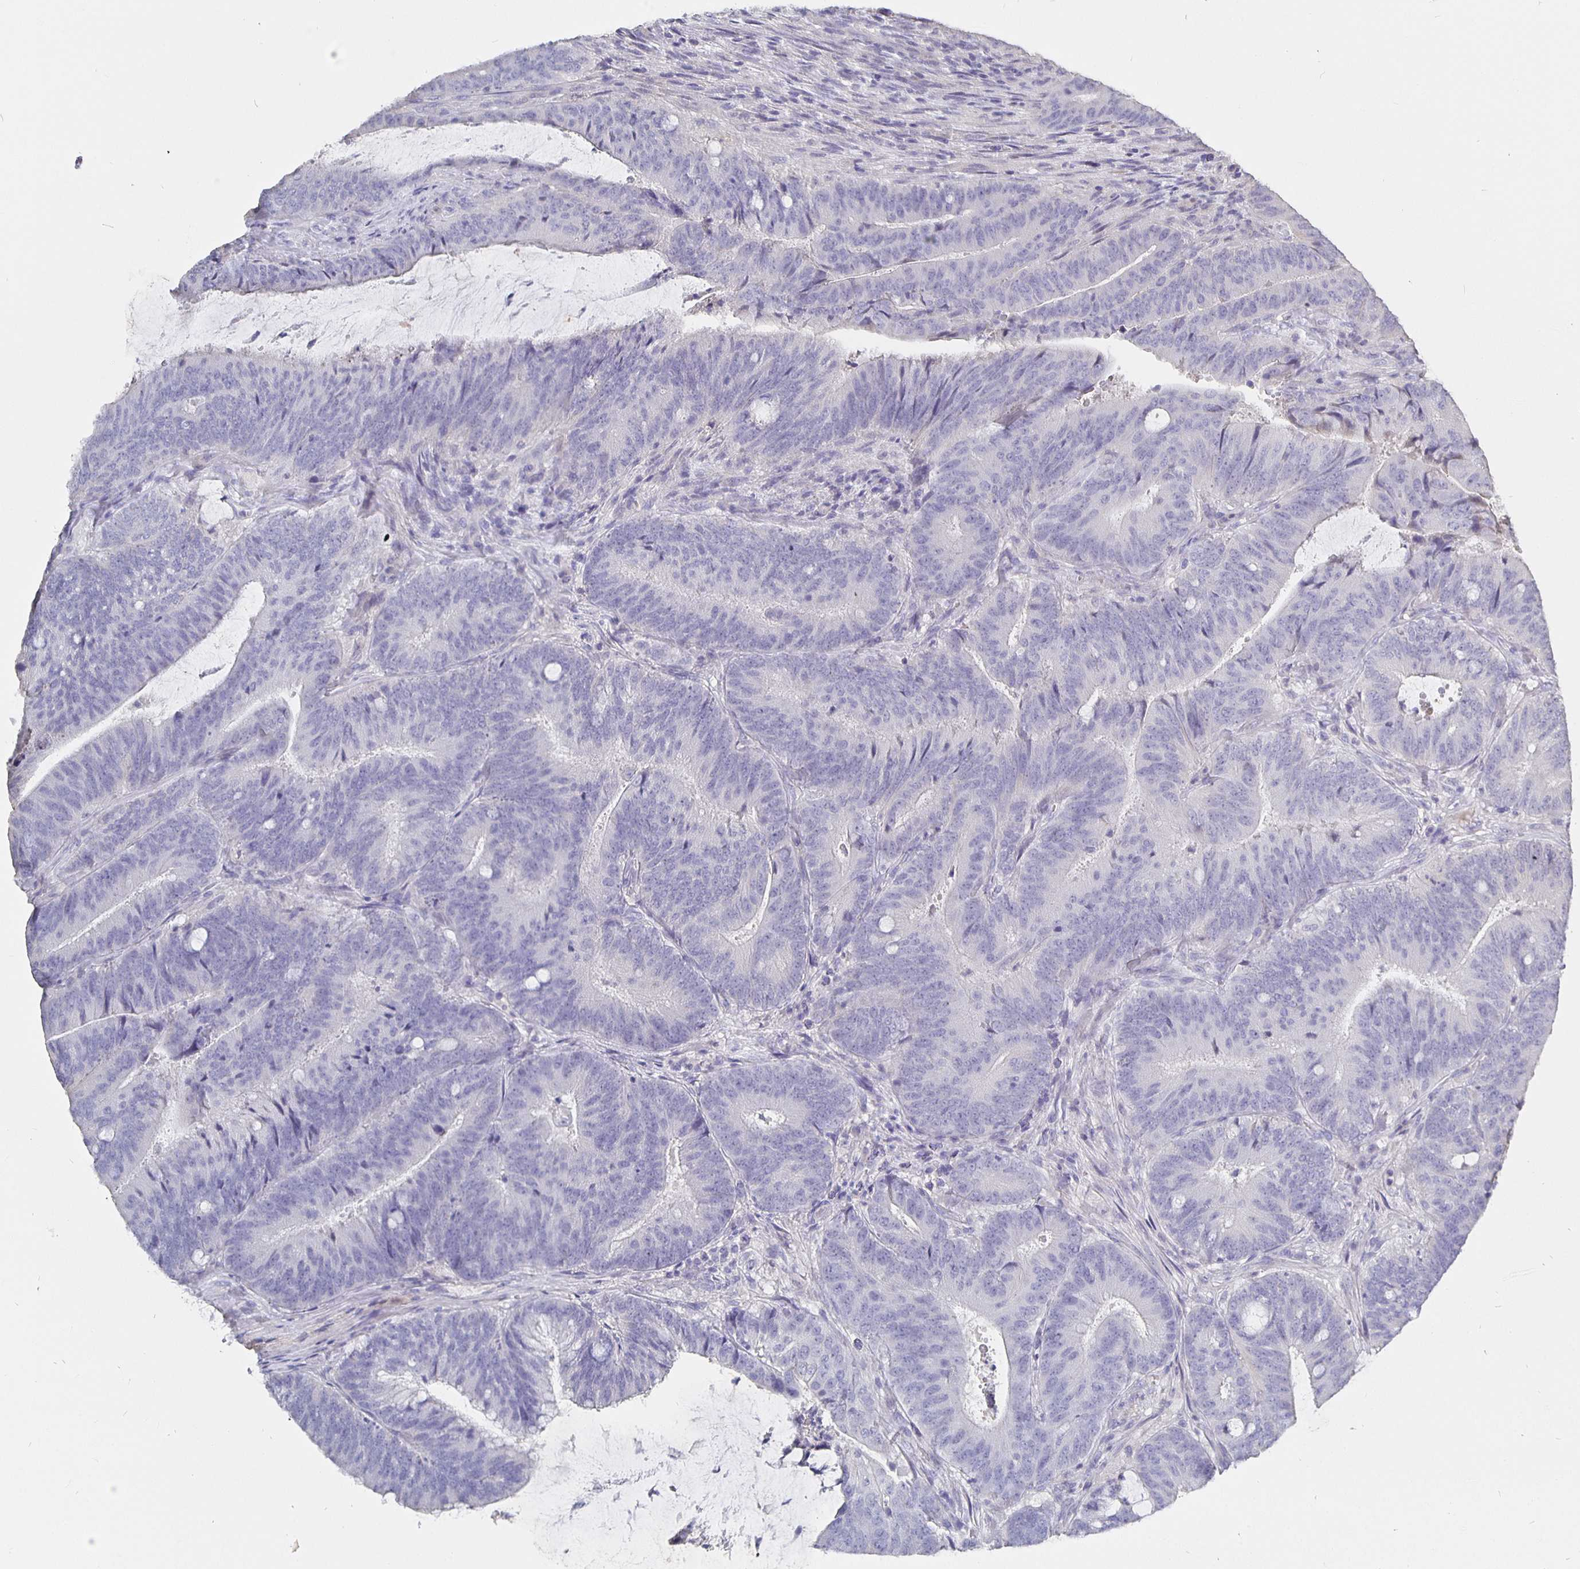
{"staining": {"intensity": "negative", "quantity": "none", "location": "none"}, "tissue": "colorectal cancer", "cell_type": "Tumor cells", "image_type": "cancer", "snomed": [{"axis": "morphology", "description": "Adenocarcinoma, NOS"}, {"axis": "topography", "description": "Colon"}], "caption": "The IHC histopathology image has no significant positivity in tumor cells of adenocarcinoma (colorectal) tissue.", "gene": "CFAP74", "patient": {"sex": "female", "age": 43}}